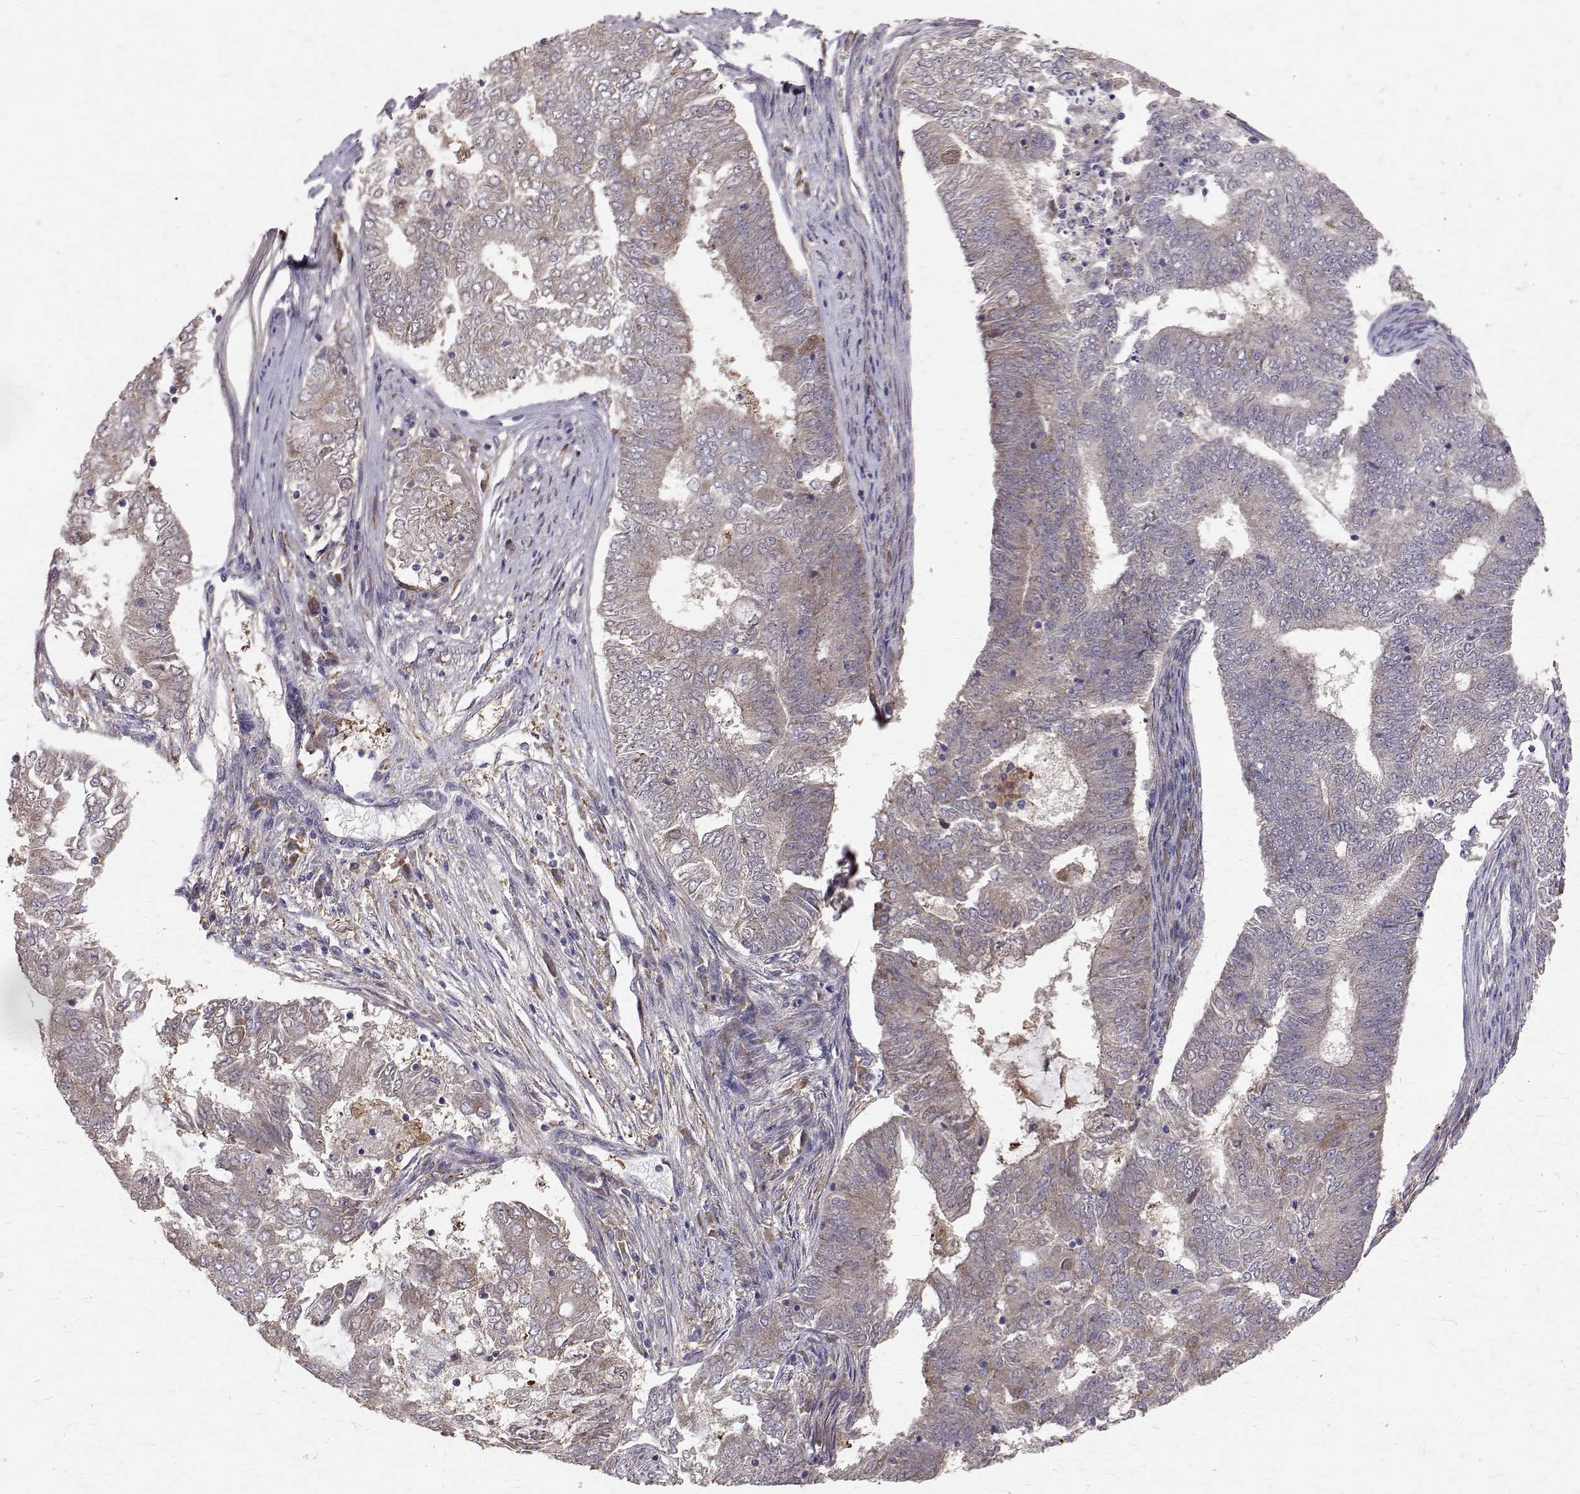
{"staining": {"intensity": "weak", "quantity": "25%-75%", "location": "cytoplasmic/membranous"}, "tissue": "endometrial cancer", "cell_type": "Tumor cells", "image_type": "cancer", "snomed": [{"axis": "morphology", "description": "Adenocarcinoma, NOS"}, {"axis": "topography", "description": "Endometrium"}], "caption": "Immunohistochemical staining of endometrial cancer reveals low levels of weak cytoplasmic/membranous positivity in approximately 25%-75% of tumor cells.", "gene": "FARSB", "patient": {"sex": "female", "age": 62}}